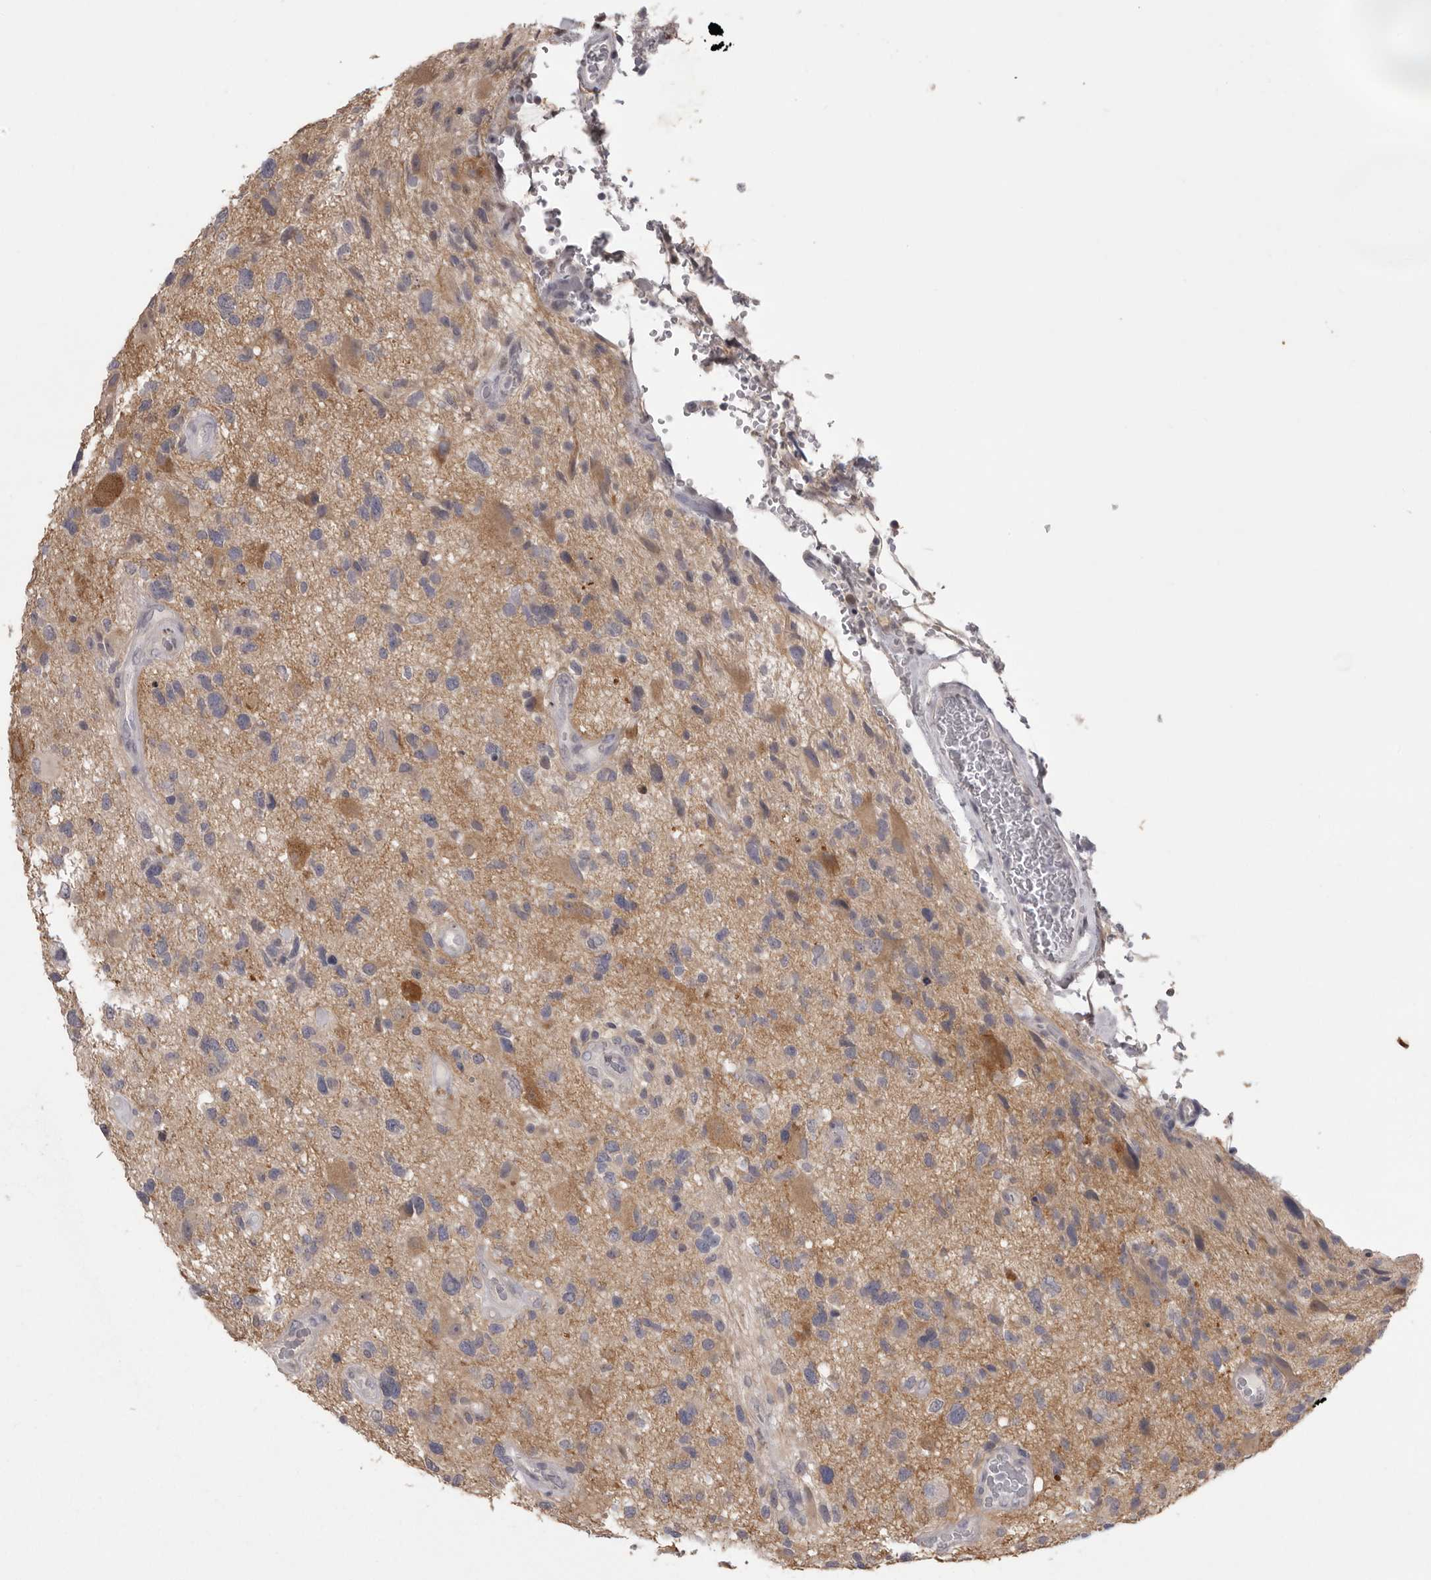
{"staining": {"intensity": "weak", "quantity": "<25%", "location": "cytoplasmic/membranous"}, "tissue": "glioma", "cell_type": "Tumor cells", "image_type": "cancer", "snomed": [{"axis": "morphology", "description": "Glioma, malignant, High grade"}, {"axis": "topography", "description": "Brain"}], "caption": "Tumor cells show no significant staining in glioma.", "gene": "MDH1", "patient": {"sex": "male", "age": 33}}